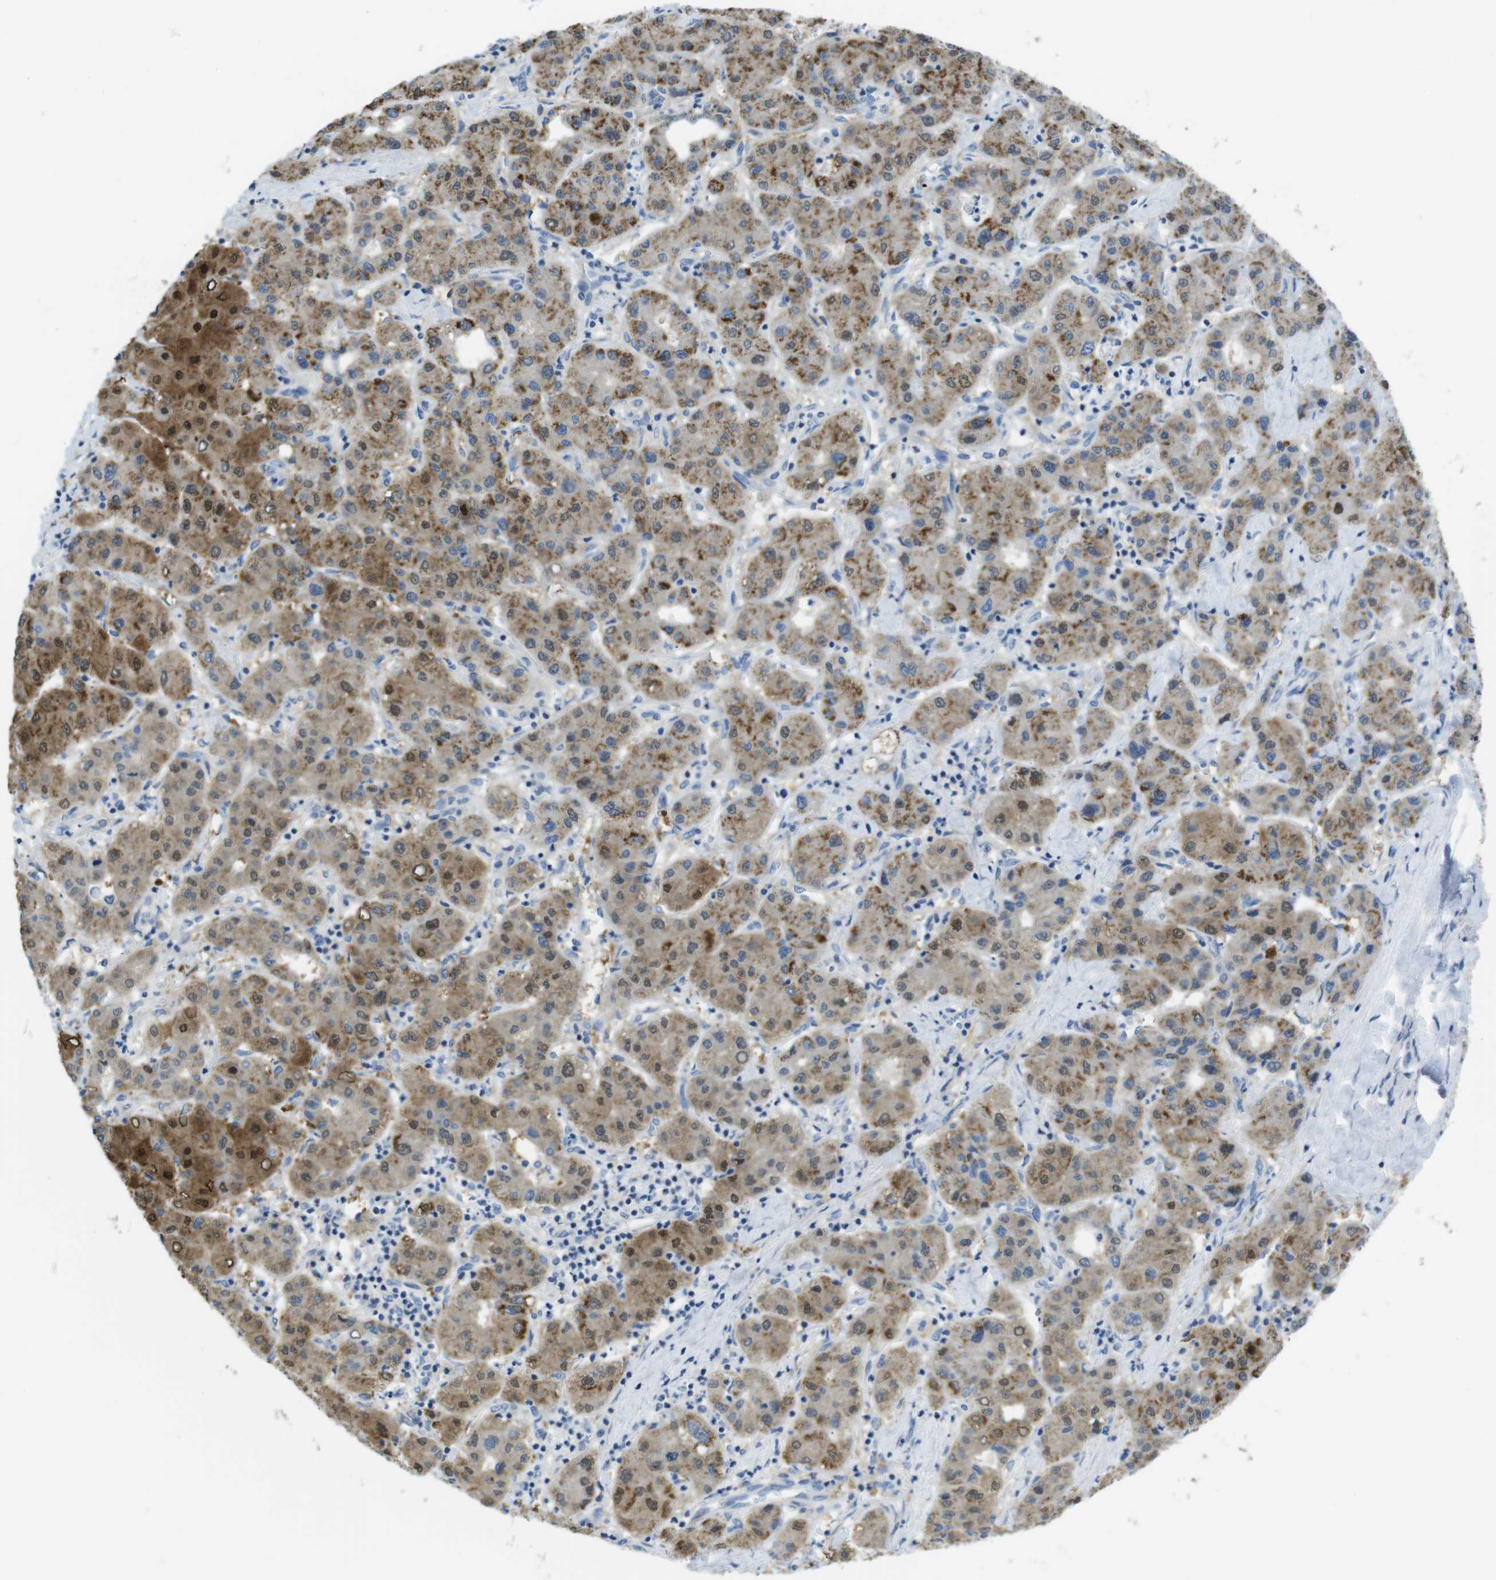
{"staining": {"intensity": "moderate", "quantity": ">75%", "location": "cytoplasmic/membranous,nuclear"}, "tissue": "liver cancer", "cell_type": "Tumor cells", "image_type": "cancer", "snomed": [{"axis": "morphology", "description": "Carcinoma, Hepatocellular, NOS"}, {"axis": "topography", "description": "Liver"}], "caption": "About >75% of tumor cells in human liver cancer reveal moderate cytoplasmic/membranous and nuclear protein staining as visualized by brown immunohistochemical staining.", "gene": "ASIC5", "patient": {"sex": "male", "age": 65}}